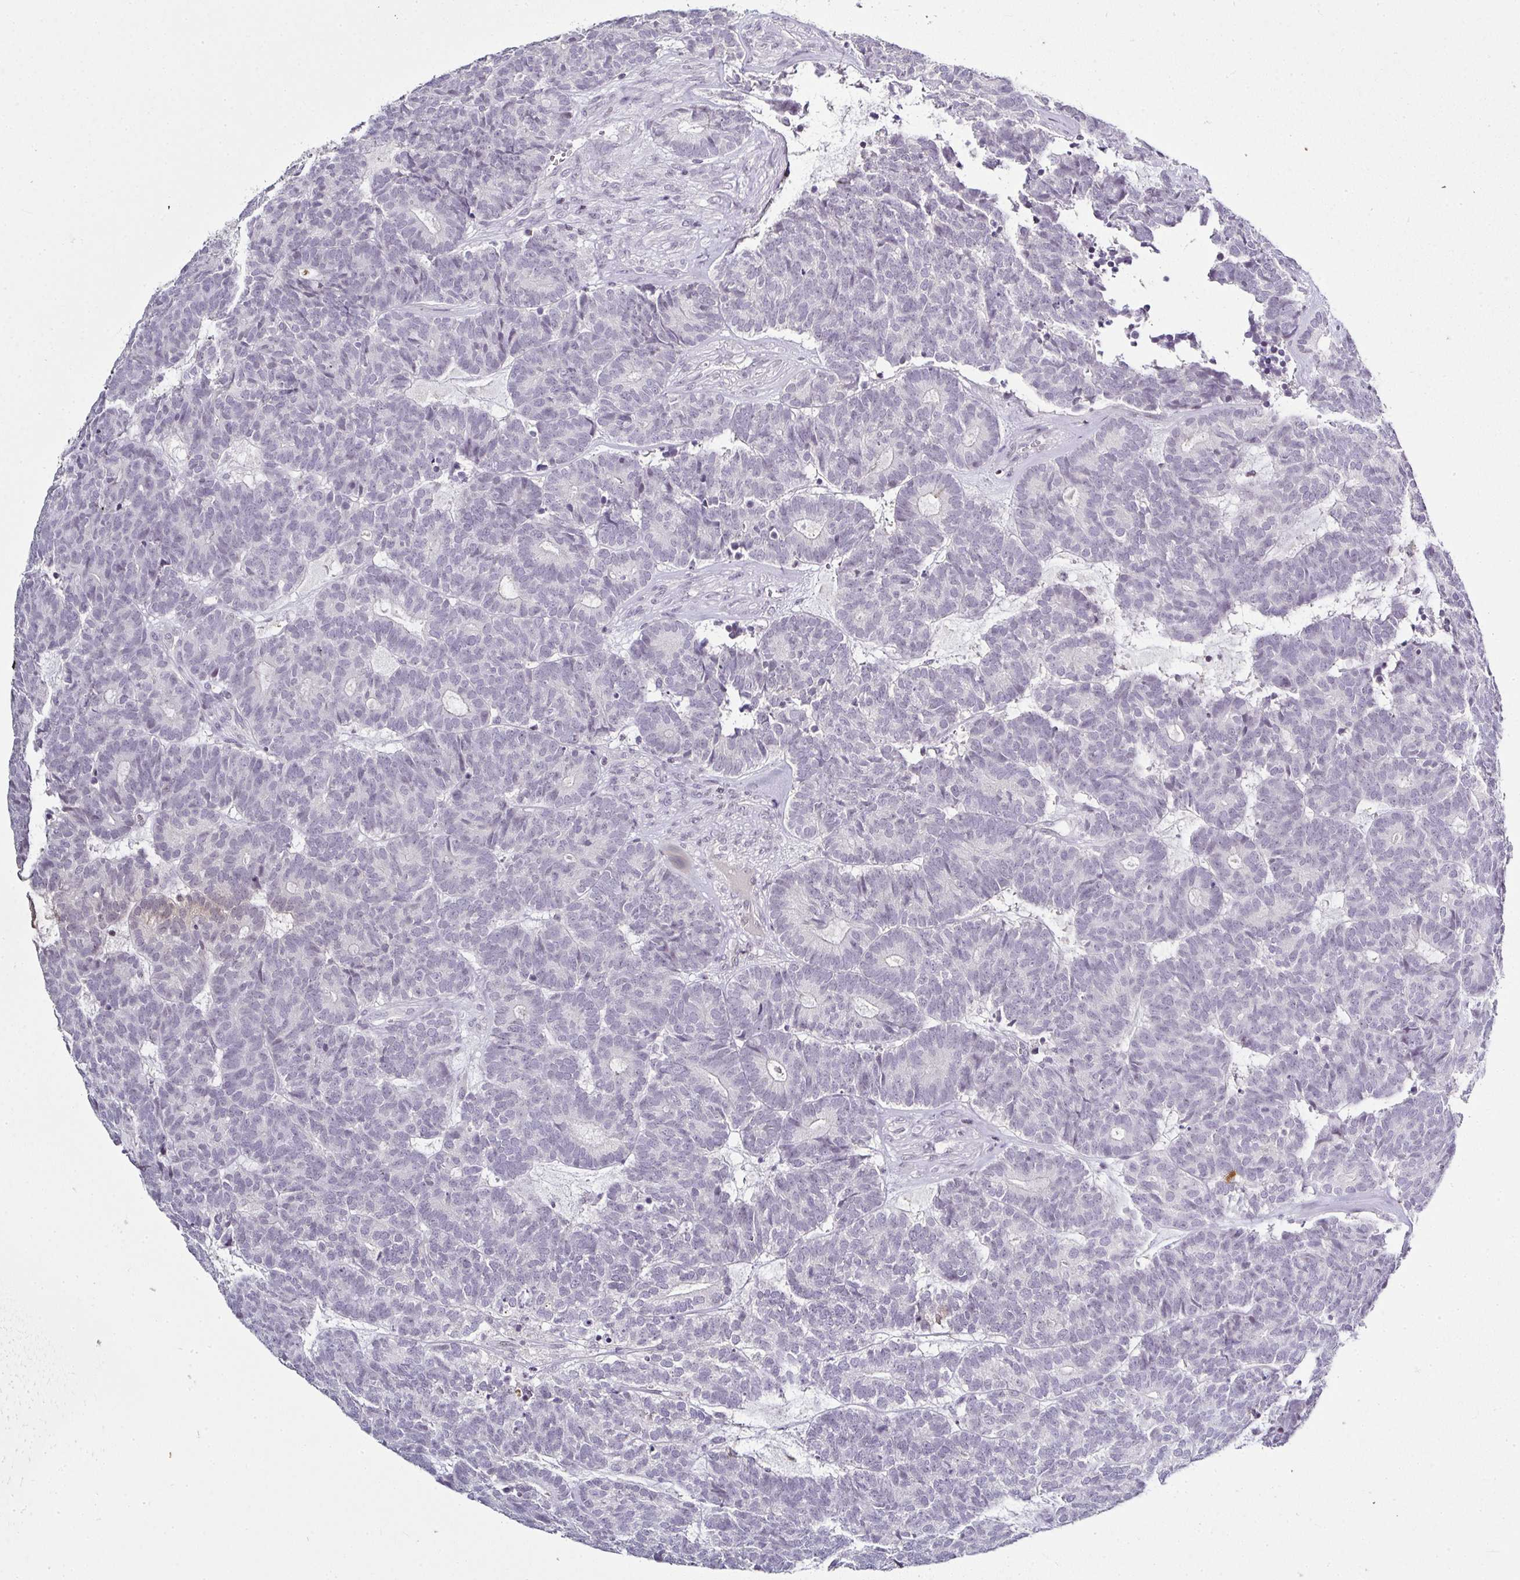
{"staining": {"intensity": "negative", "quantity": "none", "location": "none"}, "tissue": "head and neck cancer", "cell_type": "Tumor cells", "image_type": "cancer", "snomed": [{"axis": "morphology", "description": "Adenocarcinoma, NOS"}, {"axis": "topography", "description": "Head-Neck"}], "caption": "High magnification brightfield microscopy of head and neck cancer (adenocarcinoma) stained with DAB (brown) and counterstained with hematoxylin (blue): tumor cells show no significant expression.", "gene": "SERPINB3", "patient": {"sex": "female", "age": 81}}